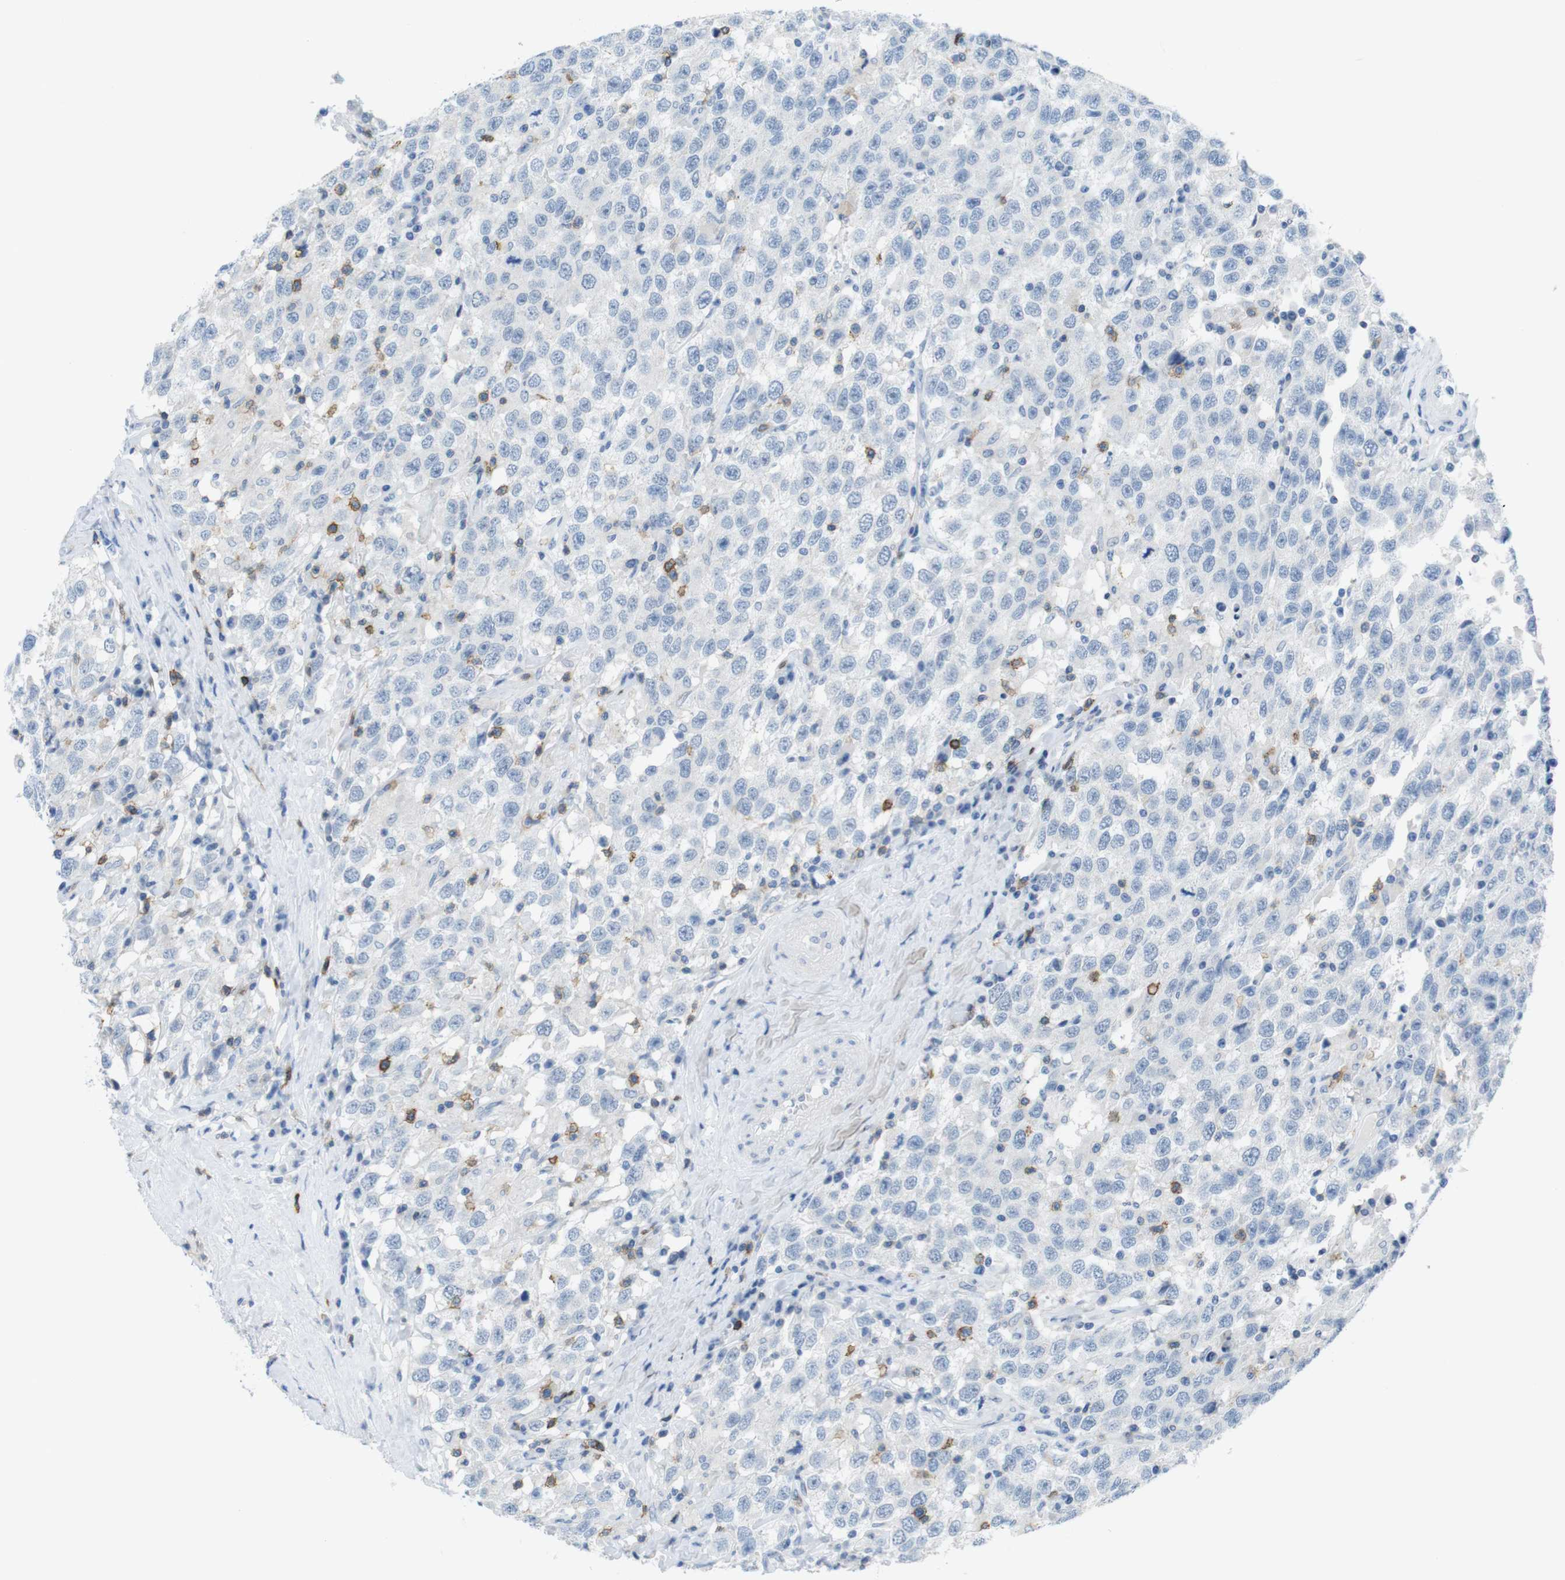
{"staining": {"intensity": "negative", "quantity": "none", "location": "none"}, "tissue": "testis cancer", "cell_type": "Tumor cells", "image_type": "cancer", "snomed": [{"axis": "morphology", "description": "Seminoma, NOS"}, {"axis": "topography", "description": "Testis"}], "caption": "Immunohistochemistry (IHC) micrograph of human testis cancer stained for a protein (brown), which shows no expression in tumor cells. (Stains: DAB (3,3'-diaminobenzidine) immunohistochemistry (IHC) with hematoxylin counter stain, Microscopy: brightfield microscopy at high magnification).", "gene": "CD5", "patient": {"sex": "male", "age": 41}}